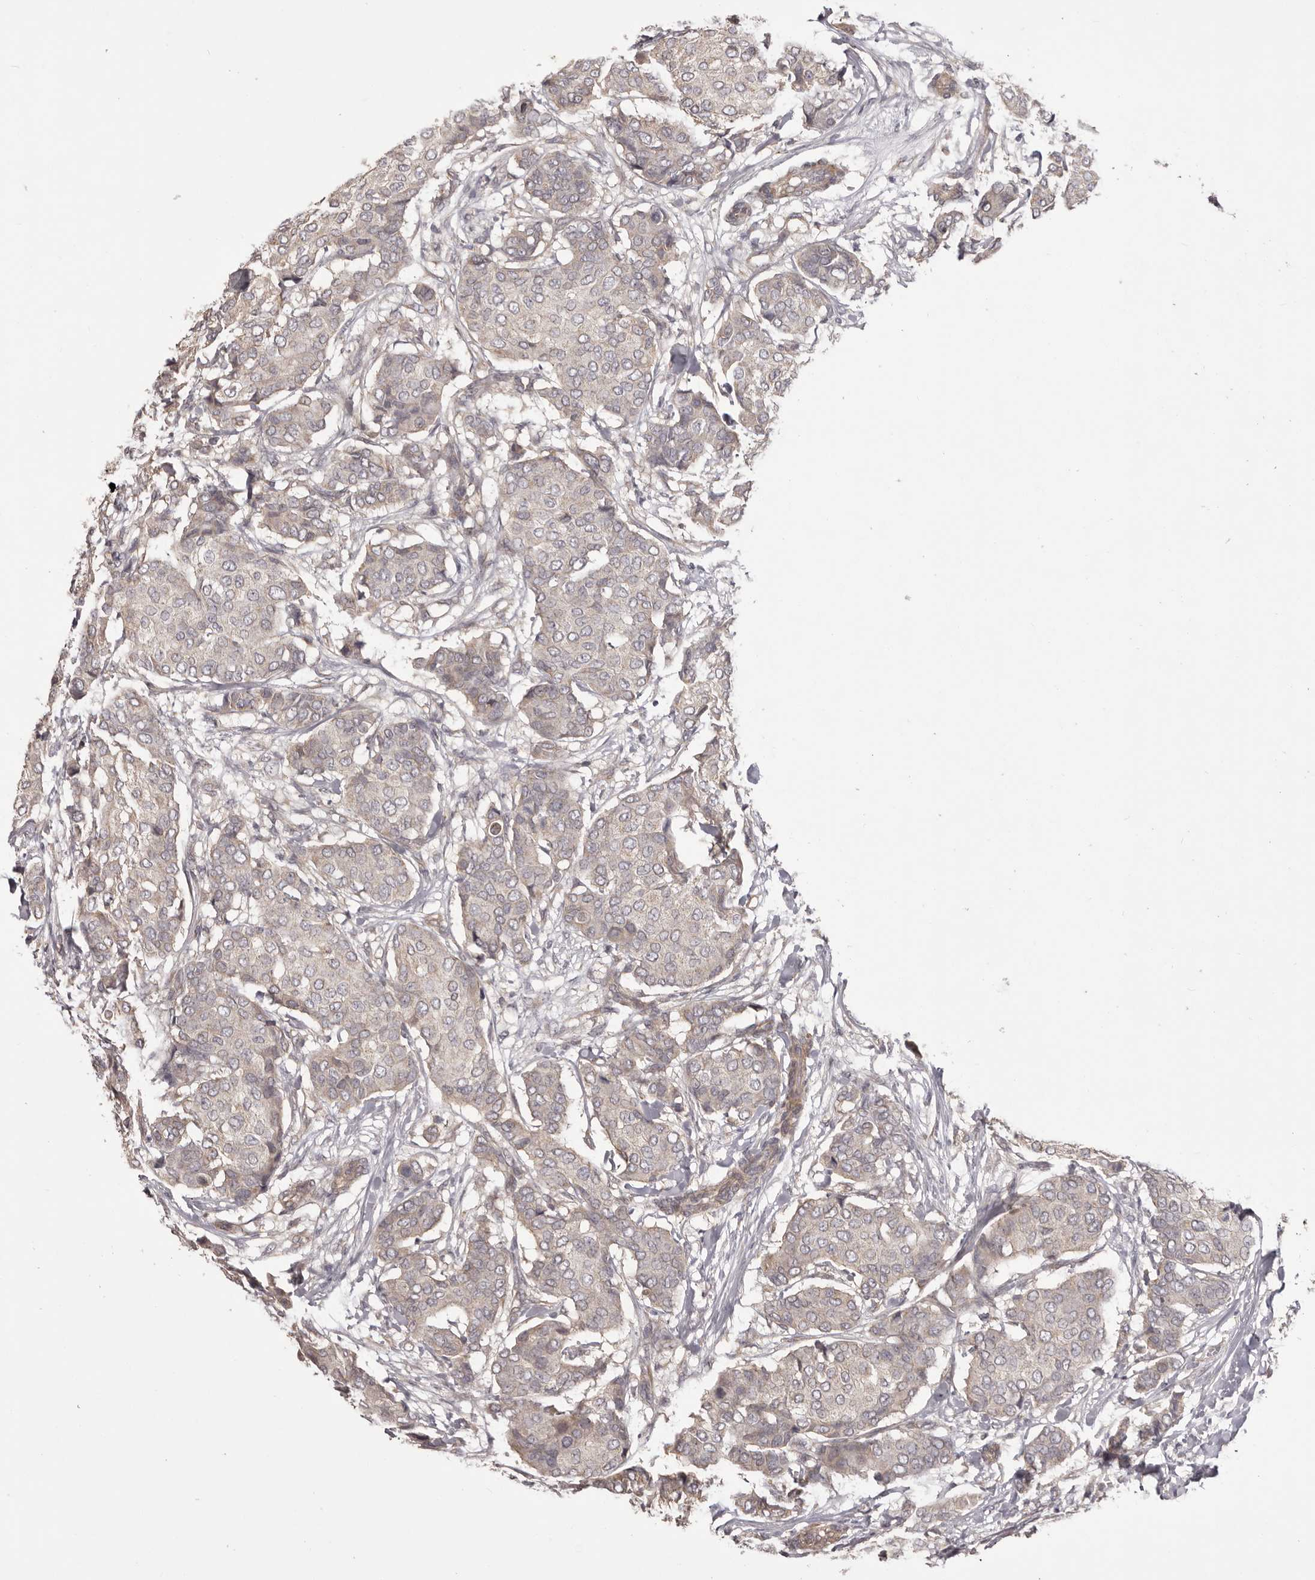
{"staining": {"intensity": "negative", "quantity": "none", "location": "none"}, "tissue": "breast cancer", "cell_type": "Tumor cells", "image_type": "cancer", "snomed": [{"axis": "morphology", "description": "Duct carcinoma"}, {"axis": "topography", "description": "Breast"}], "caption": "A micrograph of invasive ductal carcinoma (breast) stained for a protein displays no brown staining in tumor cells. (Brightfield microscopy of DAB (3,3'-diaminobenzidine) immunohistochemistry (IHC) at high magnification).", "gene": "HRH1", "patient": {"sex": "female", "age": 75}}